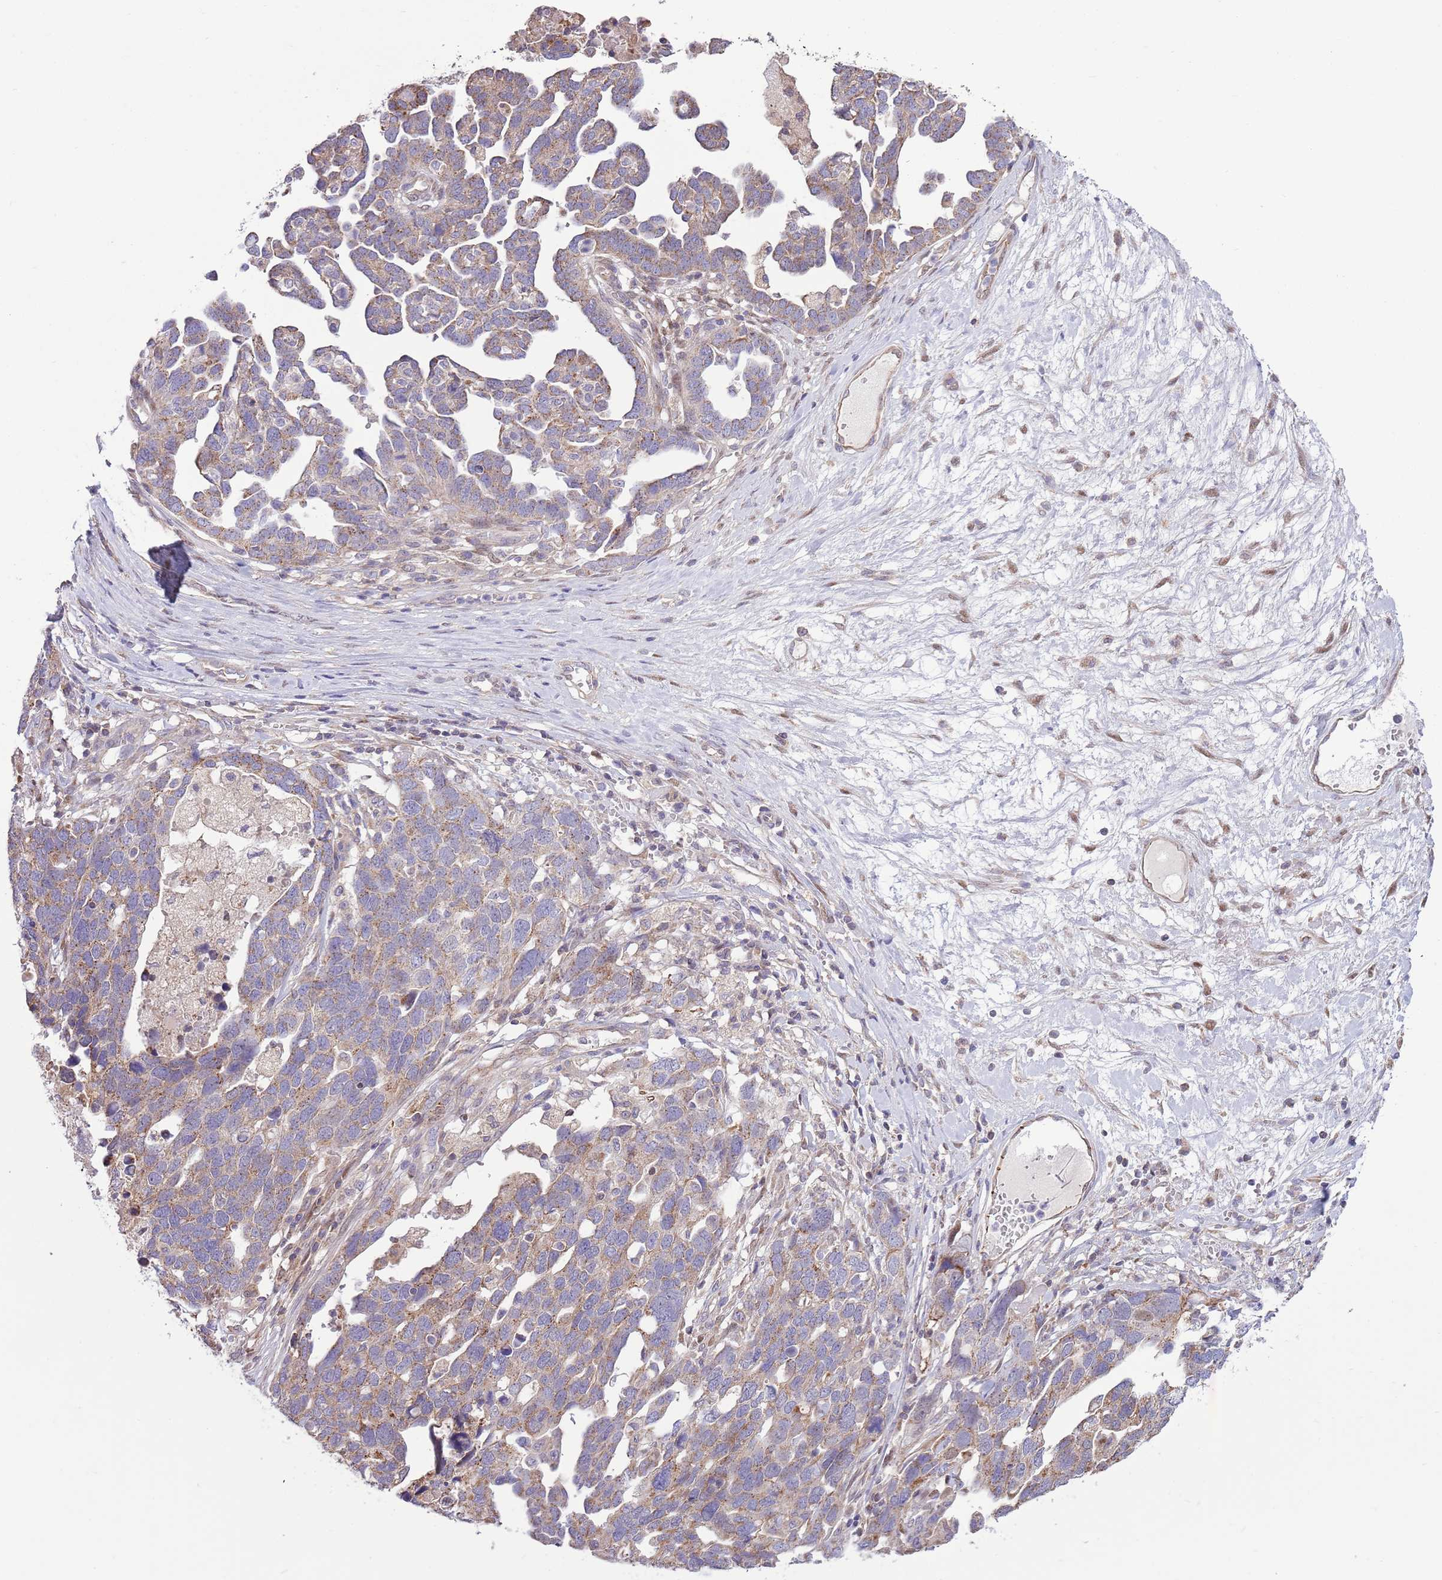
{"staining": {"intensity": "weak", "quantity": "25%-75%", "location": "cytoplasmic/membranous"}, "tissue": "ovarian cancer", "cell_type": "Tumor cells", "image_type": "cancer", "snomed": [{"axis": "morphology", "description": "Cystadenocarcinoma, serous, NOS"}, {"axis": "topography", "description": "Ovary"}], "caption": "DAB (3,3'-diaminobenzidine) immunohistochemical staining of serous cystadenocarcinoma (ovarian) reveals weak cytoplasmic/membranous protein expression in about 25%-75% of tumor cells. (DAB = brown stain, brightfield microscopy at high magnification).", "gene": "ARL2BP", "patient": {"sex": "female", "age": 54}}